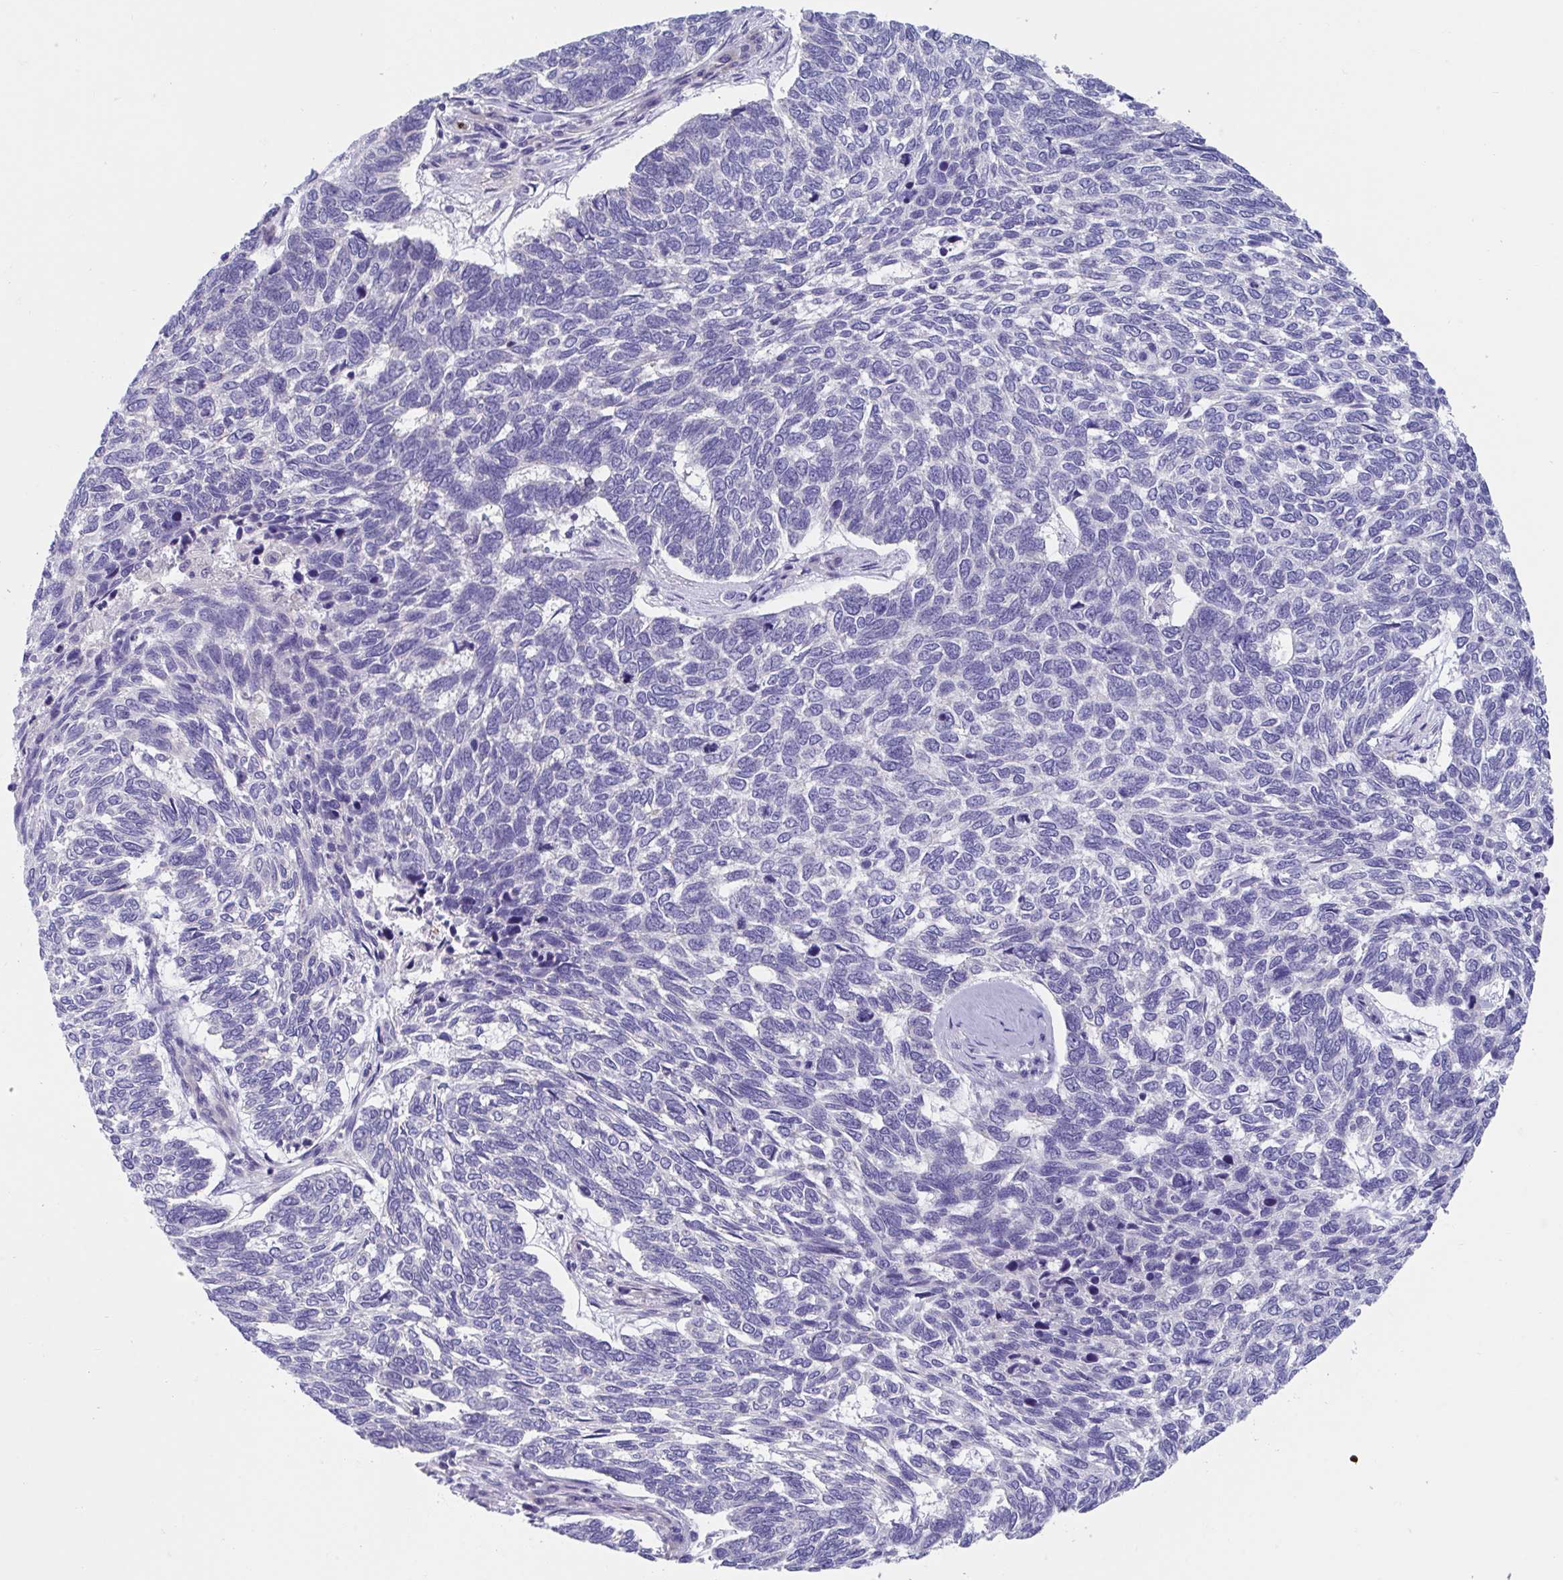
{"staining": {"intensity": "negative", "quantity": "none", "location": "none"}, "tissue": "skin cancer", "cell_type": "Tumor cells", "image_type": "cancer", "snomed": [{"axis": "morphology", "description": "Basal cell carcinoma"}, {"axis": "topography", "description": "Skin"}], "caption": "Micrograph shows no protein positivity in tumor cells of skin basal cell carcinoma tissue.", "gene": "TTC30B", "patient": {"sex": "female", "age": 65}}